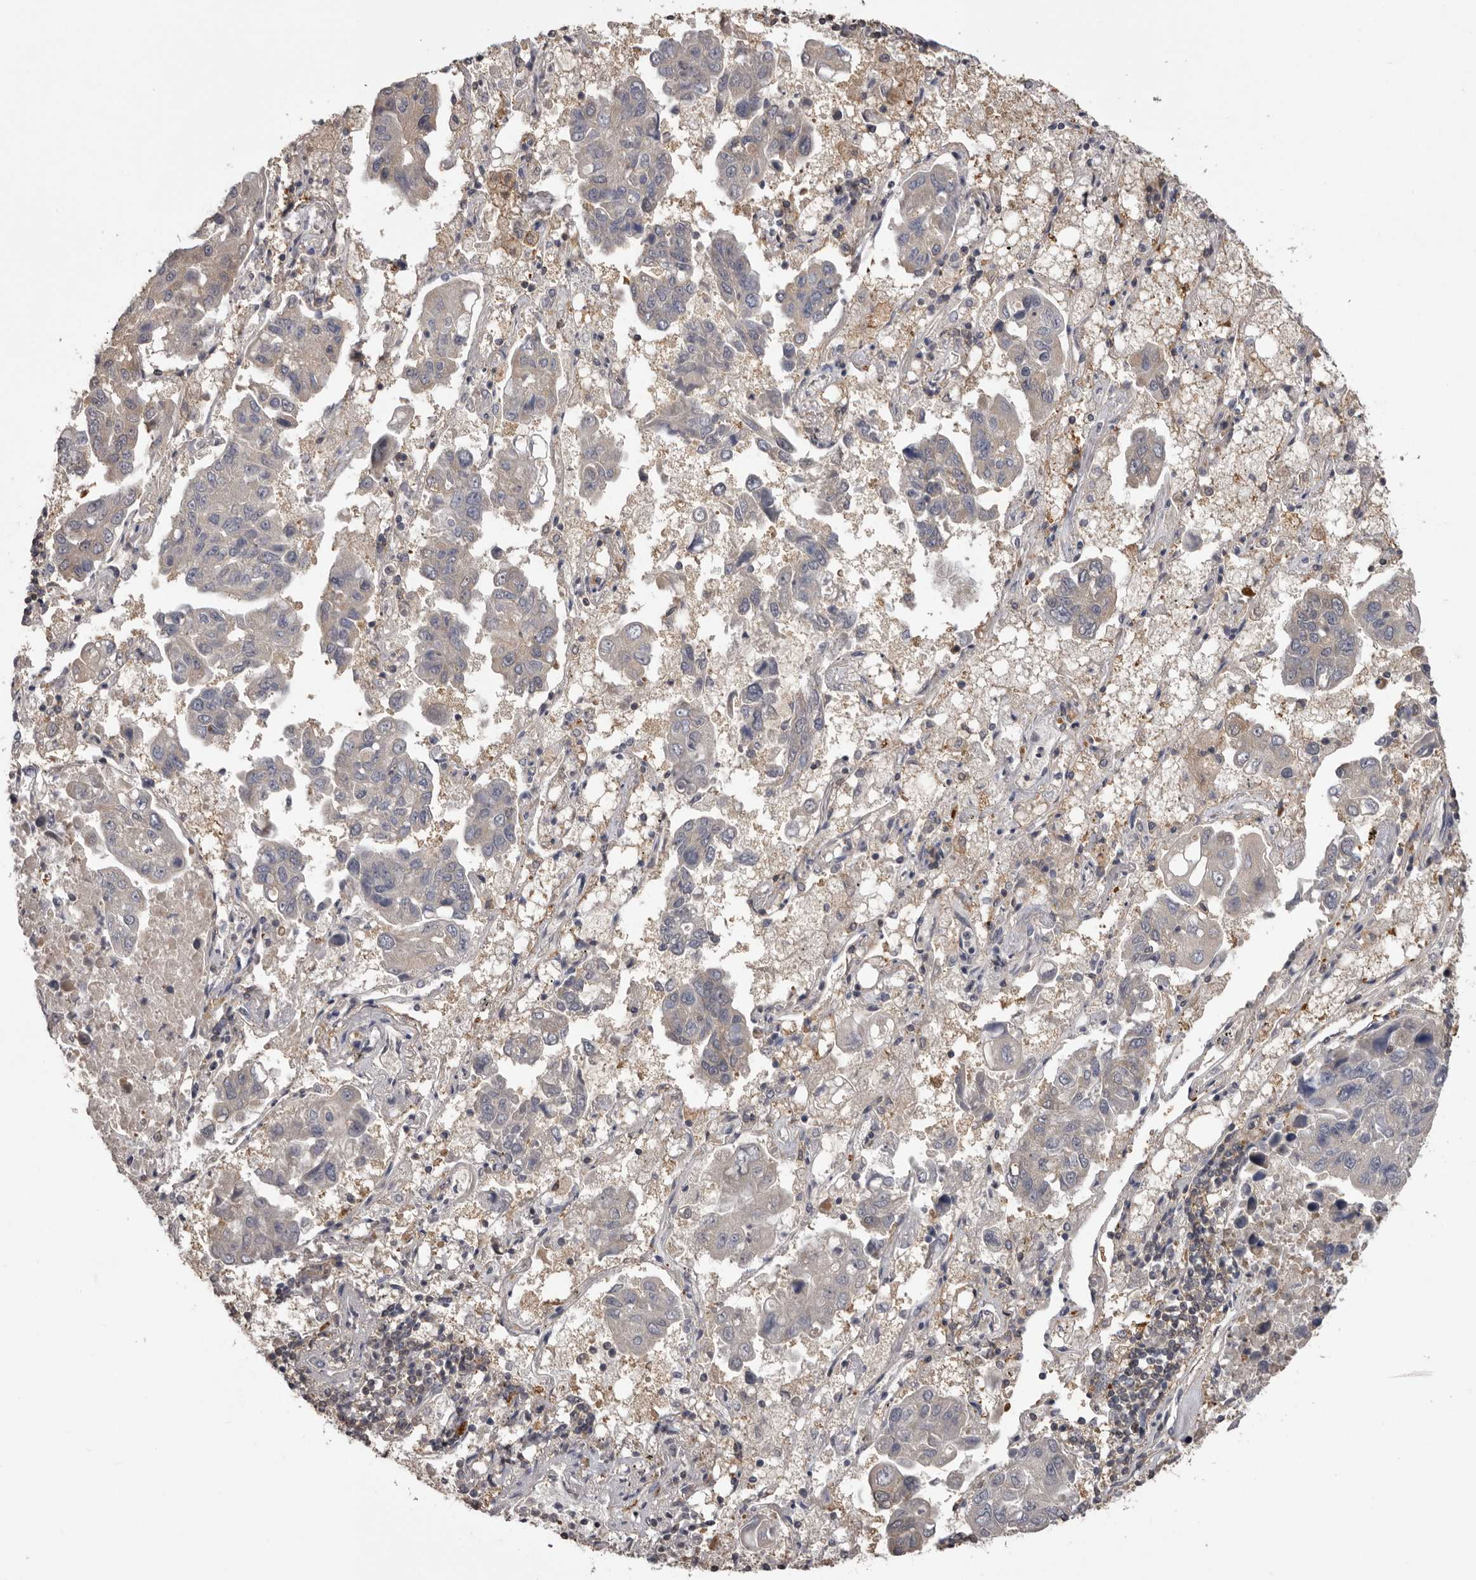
{"staining": {"intensity": "negative", "quantity": "none", "location": "none"}, "tissue": "lung cancer", "cell_type": "Tumor cells", "image_type": "cancer", "snomed": [{"axis": "morphology", "description": "Adenocarcinoma, NOS"}, {"axis": "topography", "description": "Lung"}], "caption": "This histopathology image is of lung adenocarcinoma stained with immunohistochemistry (IHC) to label a protein in brown with the nuclei are counter-stained blue. There is no positivity in tumor cells.", "gene": "MDH1", "patient": {"sex": "male", "age": 64}}